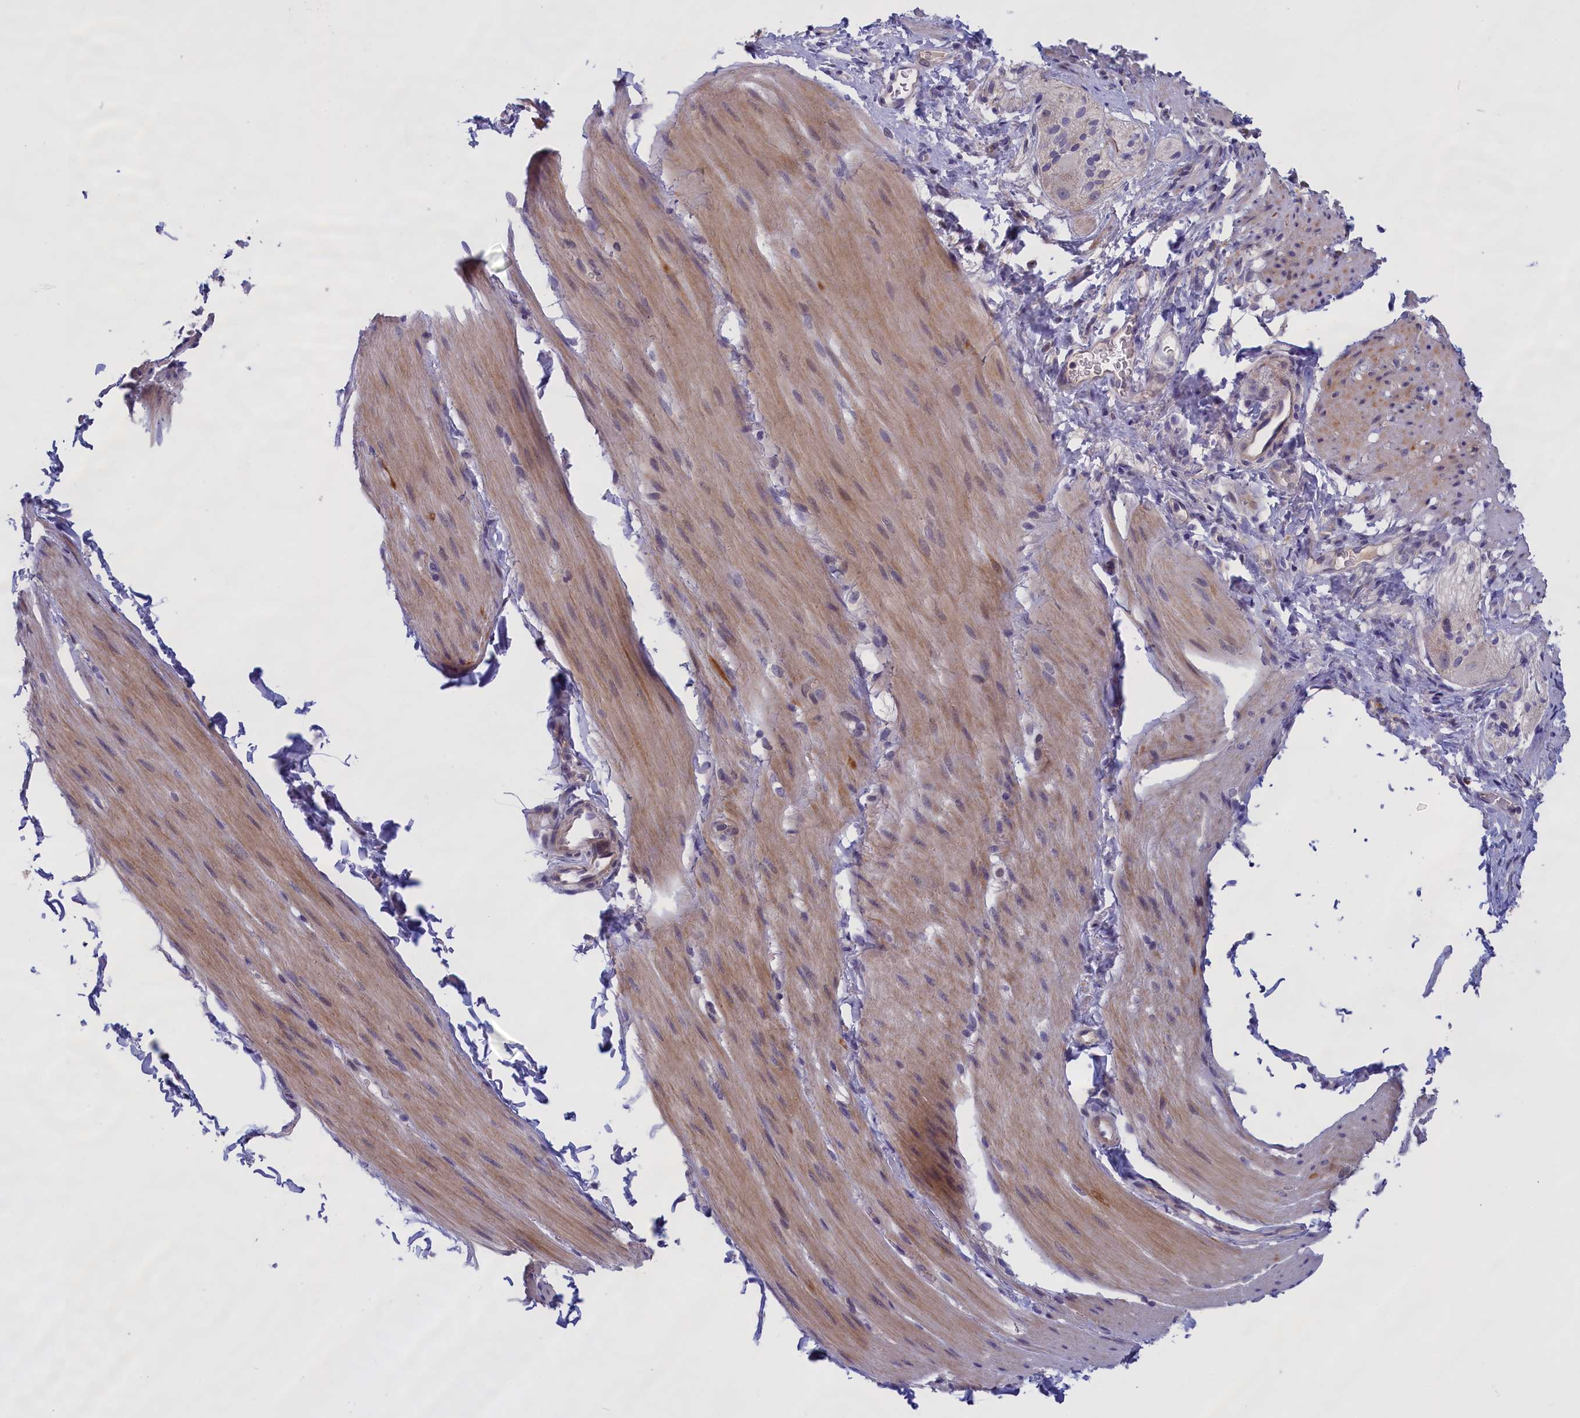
{"staining": {"intensity": "moderate", "quantity": "<25%", "location": "cytoplasmic/membranous"}, "tissue": "smooth muscle", "cell_type": "Smooth muscle cells", "image_type": "normal", "snomed": [{"axis": "morphology", "description": "Normal tissue, NOS"}, {"axis": "topography", "description": "Smooth muscle"}, {"axis": "topography", "description": "Small intestine"}], "caption": "A high-resolution micrograph shows immunohistochemistry (IHC) staining of unremarkable smooth muscle, which exhibits moderate cytoplasmic/membranous expression in about <25% of smooth muscle cells.", "gene": "IGFALS", "patient": {"sex": "female", "age": 84}}